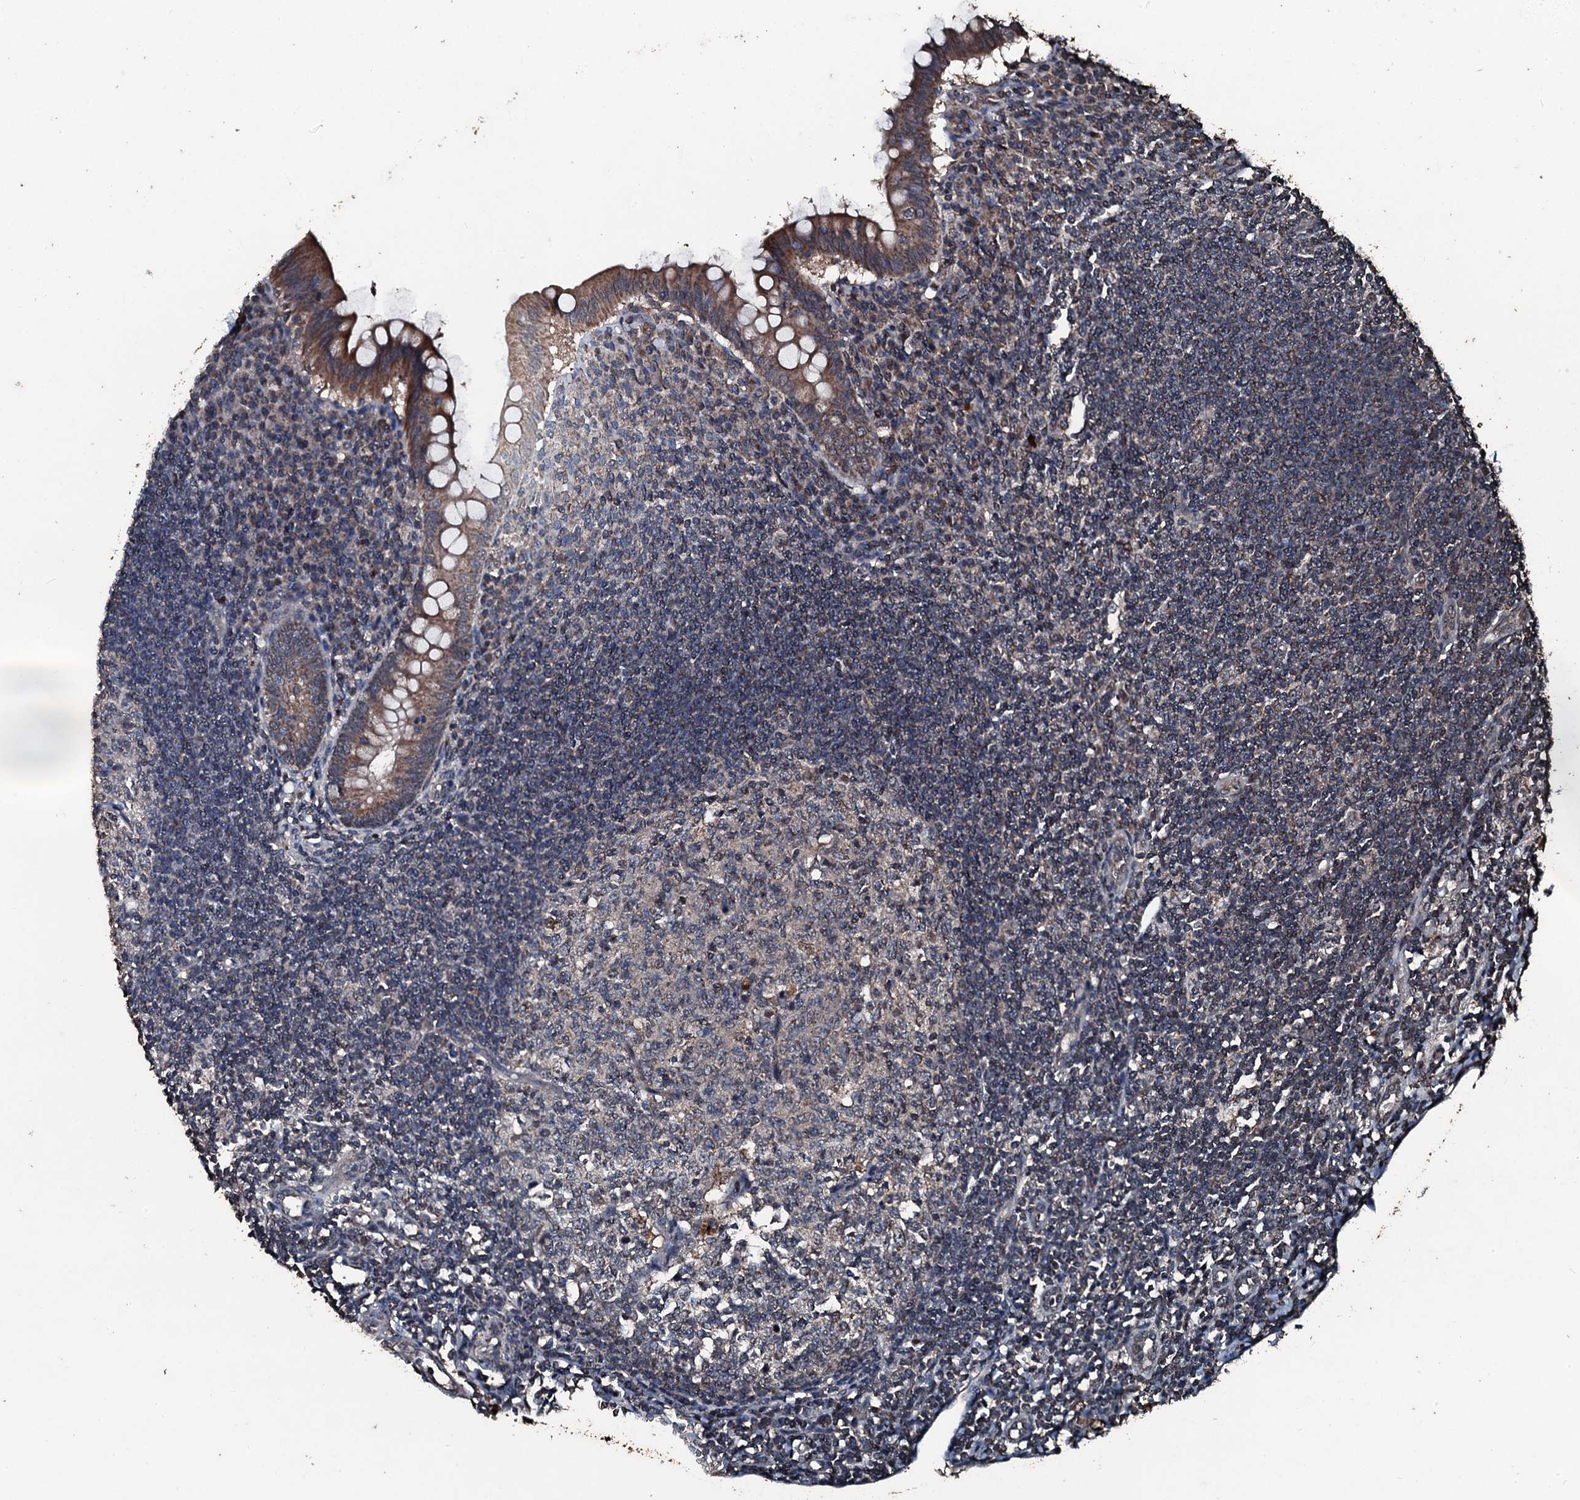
{"staining": {"intensity": "moderate", "quantity": ">75%", "location": "cytoplasmic/membranous"}, "tissue": "appendix", "cell_type": "Glandular cells", "image_type": "normal", "snomed": [{"axis": "morphology", "description": "Normal tissue, NOS"}, {"axis": "topography", "description": "Appendix"}], "caption": "An image showing moderate cytoplasmic/membranous positivity in approximately >75% of glandular cells in unremarkable appendix, as visualized by brown immunohistochemical staining.", "gene": "FAAP24", "patient": {"sex": "female", "age": 33}}